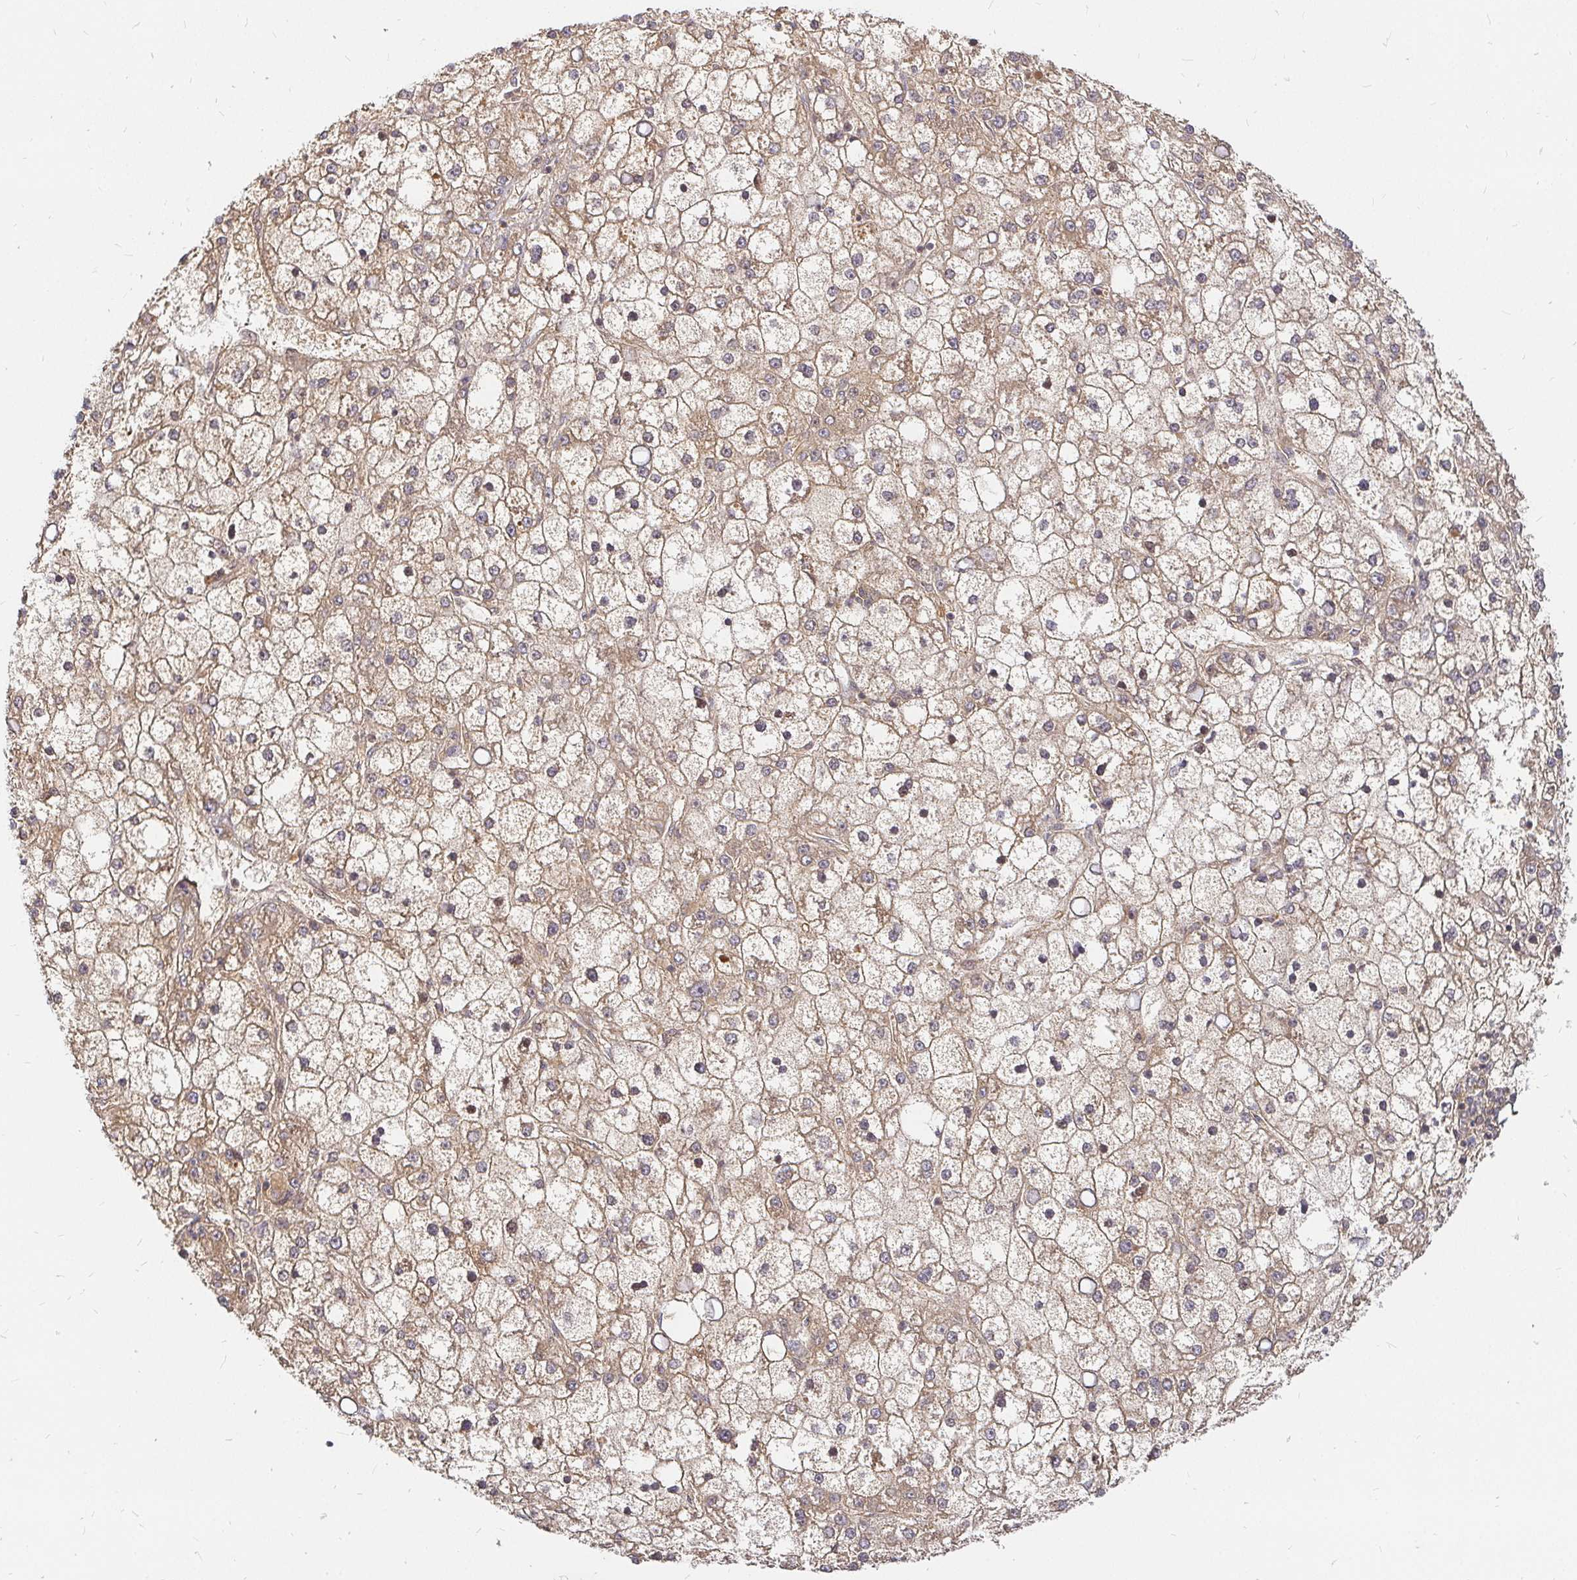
{"staining": {"intensity": "weak", "quantity": ">75%", "location": "cytoplasmic/membranous"}, "tissue": "liver cancer", "cell_type": "Tumor cells", "image_type": "cancer", "snomed": [{"axis": "morphology", "description": "Carcinoma, Hepatocellular, NOS"}, {"axis": "topography", "description": "Liver"}], "caption": "Tumor cells reveal low levels of weak cytoplasmic/membranous positivity in approximately >75% of cells in liver cancer (hepatocellular carcinoma).", "gene": "KIF5B", "patient": {"sex": "male", "age": 67}}